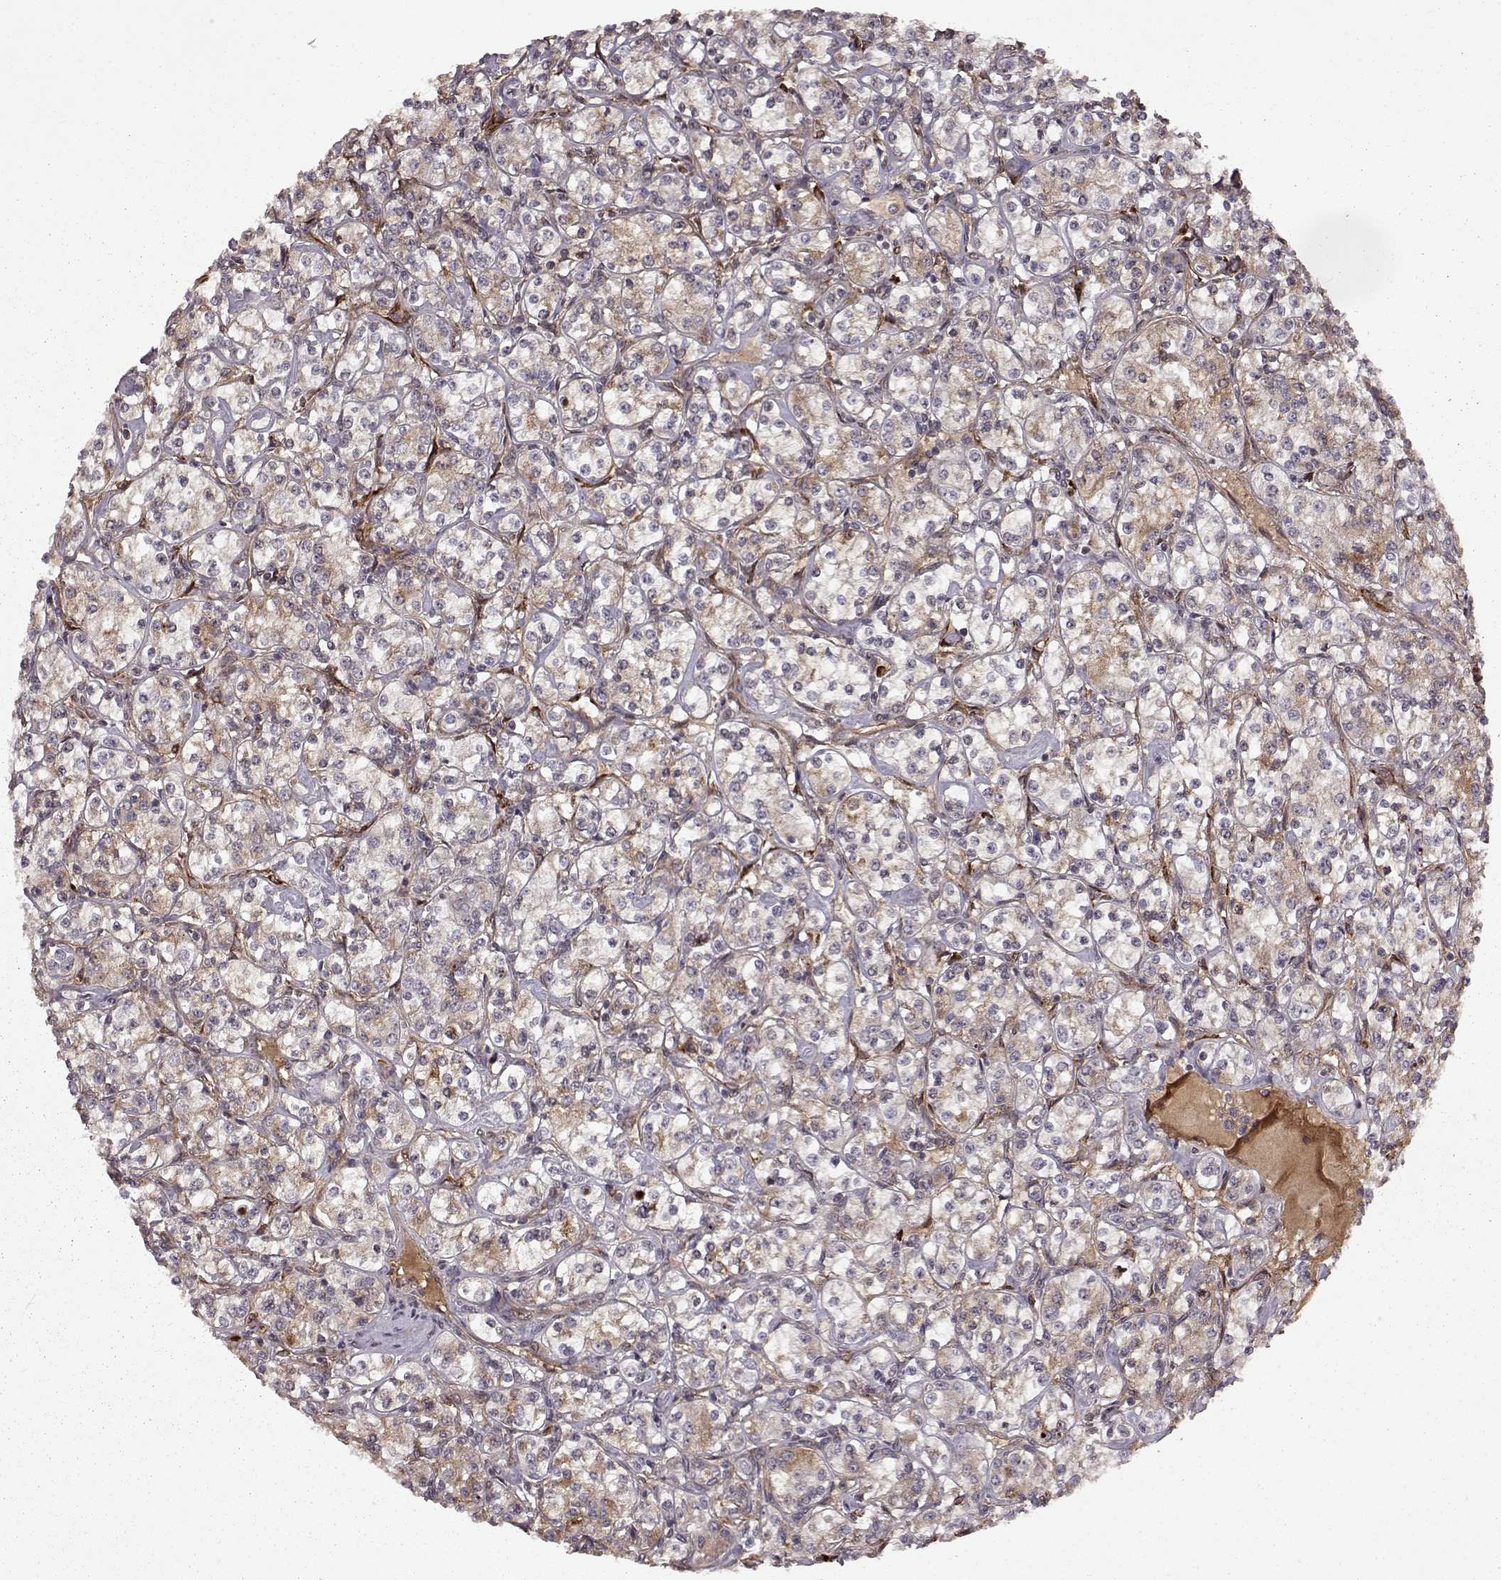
{"staining": {"intensity": "moderate", "quantity": "<25%", "location": "cytoplasmic/membranous"}, "tissue": "renal cancer", "cell_type": "Tumor cells", "image_type": "cancer", "snomed": [{"axis": "morphology", "description": "Adenocarcinoma, NOS"}, {"axis": "topography", "description": "Kidney"}], "caption": "Immunohistochemistry (IHC) (DAB (3,3'-diaminobenzidine)) staining of human renal cancer (adenocarcinoma) reveals moderate cytoplasmic/membranous protein staining in approximately <25% of tumor cells.", "gene": "FSTL1", "patient": {"sex": "male", "age": 77}}